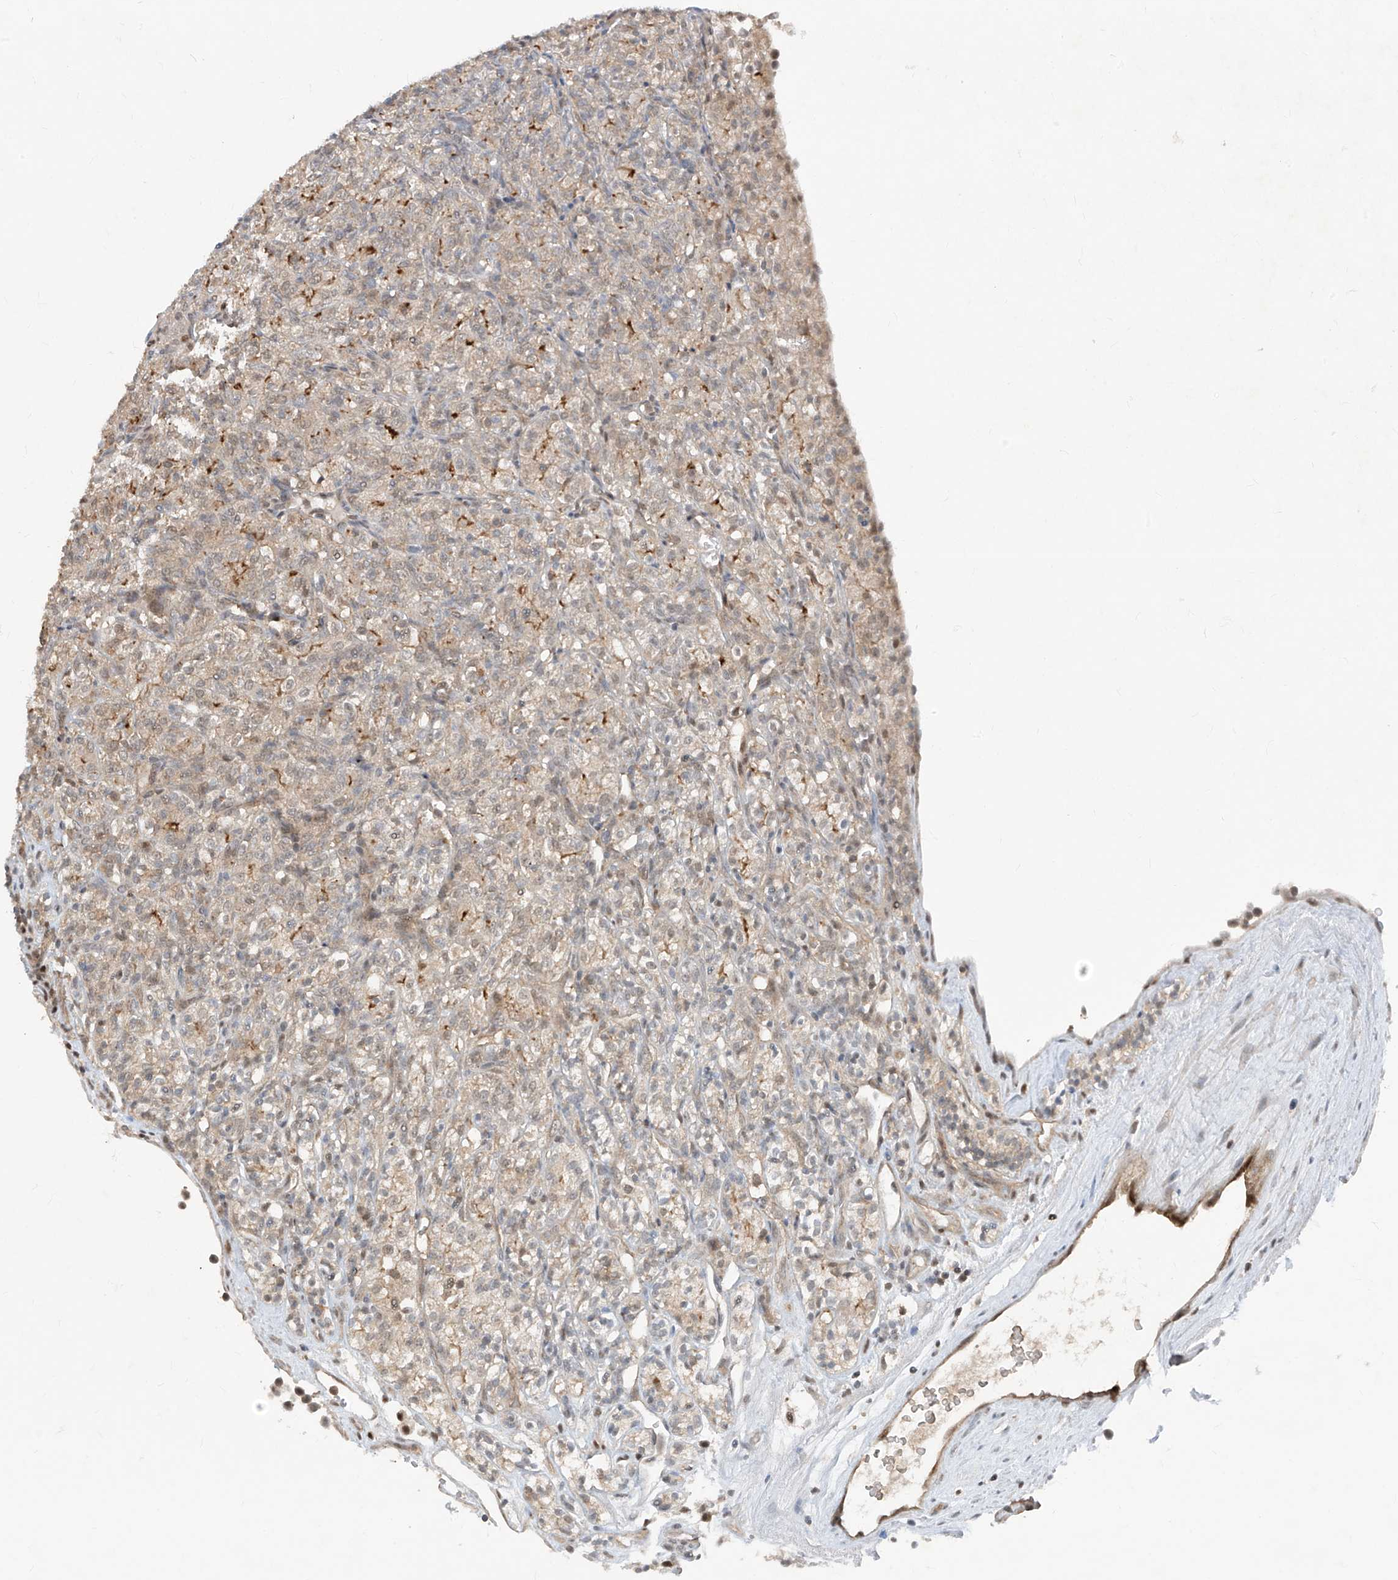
{"staining": {"intensity": "weak", "quantity": "<25%", "location": "cytoplasmic/membranous"}, "tissue": "renal cancer", "cell_type": "Tumor cells", "image_type": "cancer", "snomed": [{"axis": "morphology", "description": "Adenocarcinoma, NOS"}, {"axis": "topography", "description": "Kidney"}], "caption": "Human renal cancer stained for a protein using immunohistochemistry (IHC) reveals no expression in tumor cells.", "gene": "ZNF358", "patient": {"sex": "male", "age": 77}}